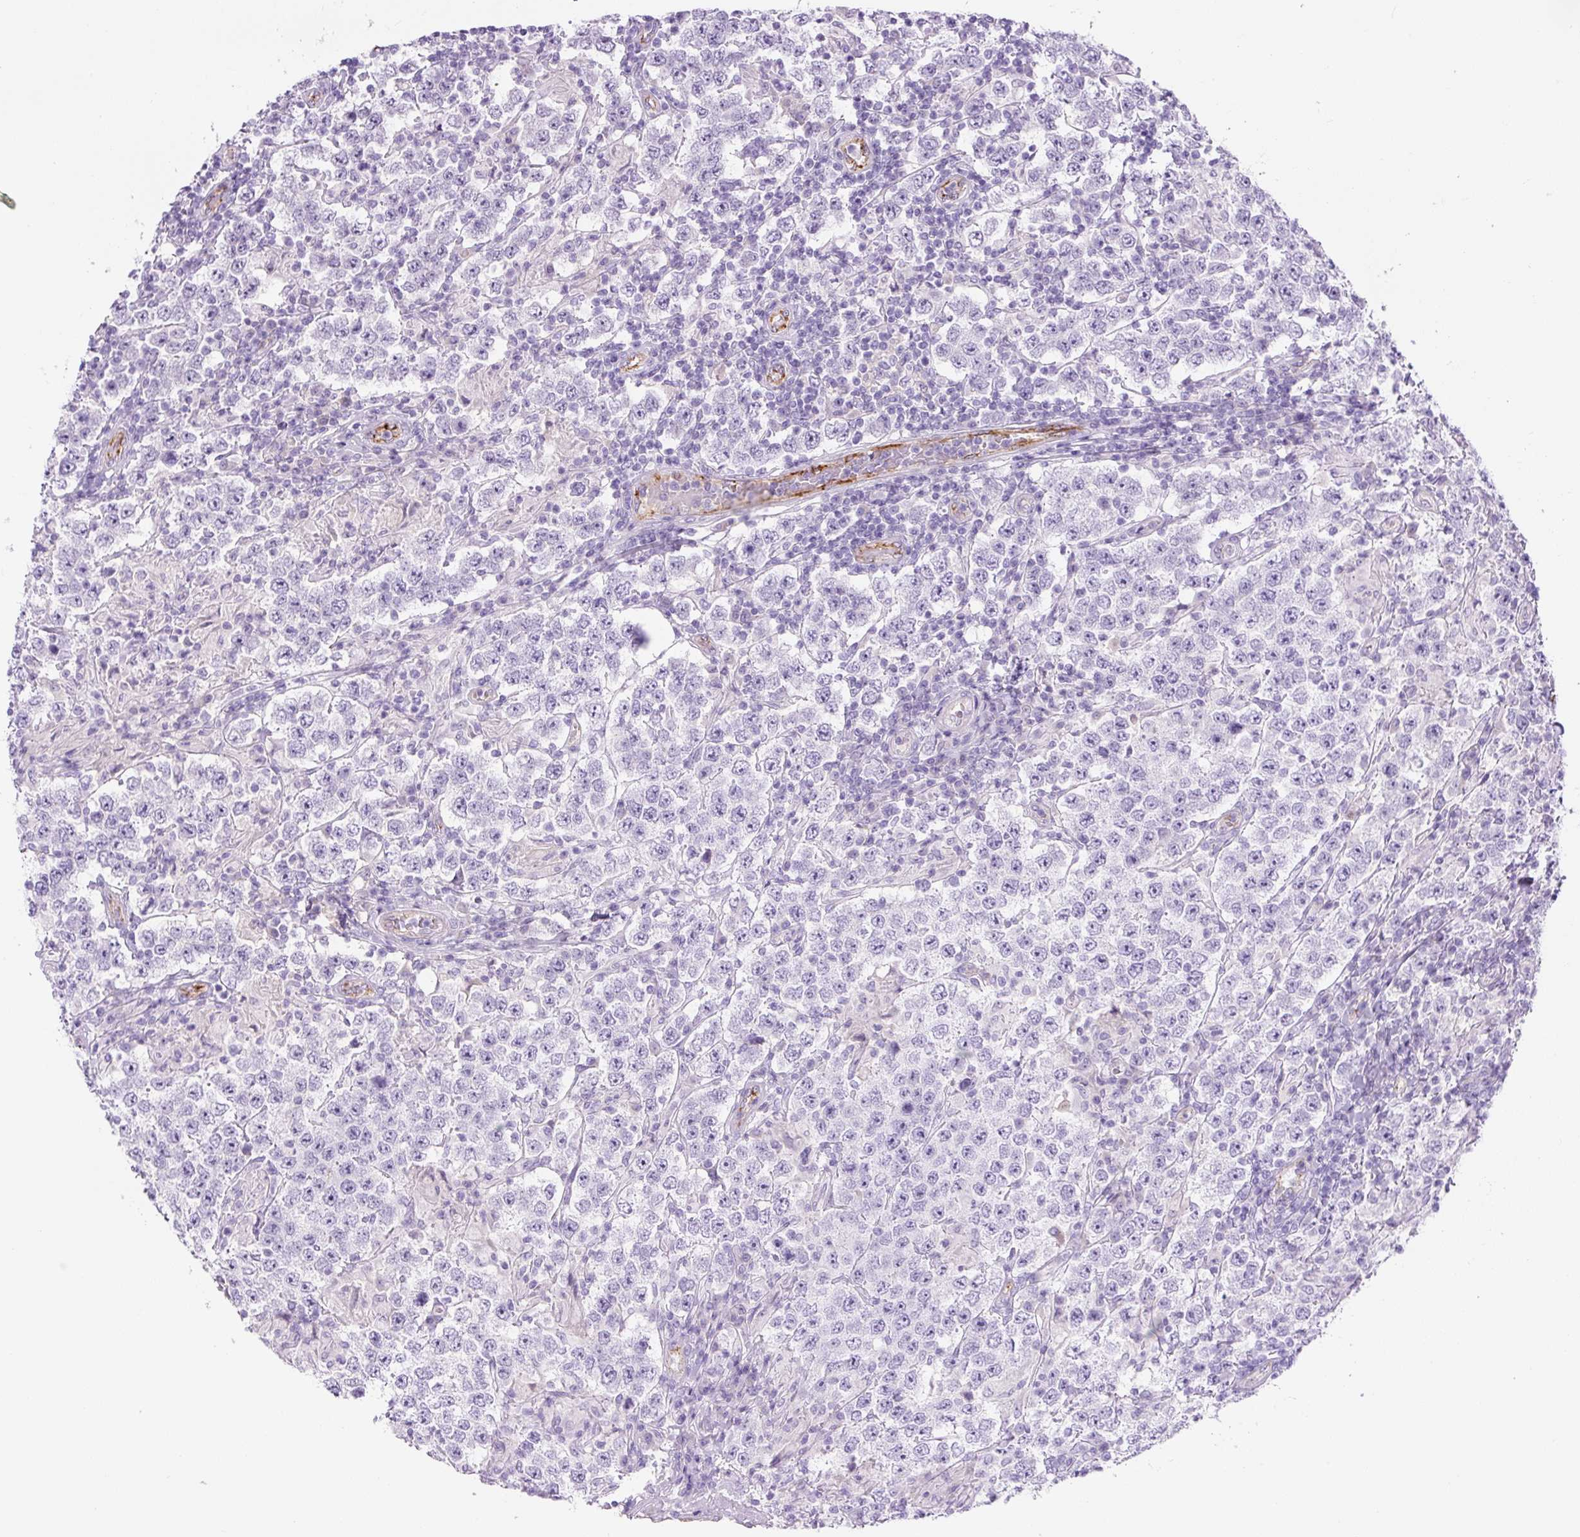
{"staining": {"intensity": "negative", "quantity": "none", "location": "none"}, "tissue": "testis cancer", "cell_type": "Tumor cells", "image_type": "cancer", "snomed": [{"axis": "morphology", "description": "Normal tissue, NOS"}, {"axis": "morphology", "description": "Urothelial carcinoma, High grade"}, {"axis": "morphology", "description": "Seminoma, NOS"}, {"axis": "morphology", "description": "Carcinoma, Embryonal, NOS"}, {"axis": "topography", "description": "Urinary bladder"}, {"axis": "topography", "description": "Testis"}], "caption": "High power microscopy image of an immunohistochemistry image of embryonal carcinoma (testis), revealing no significant expression in tumor cells. (Stains: DAB IHC with hematoxylin counter stain, Microscopy: brightfield microscopy at high magnification).", "gene": "RSPO4", "patient": {"sex": "male", "age": 41}}